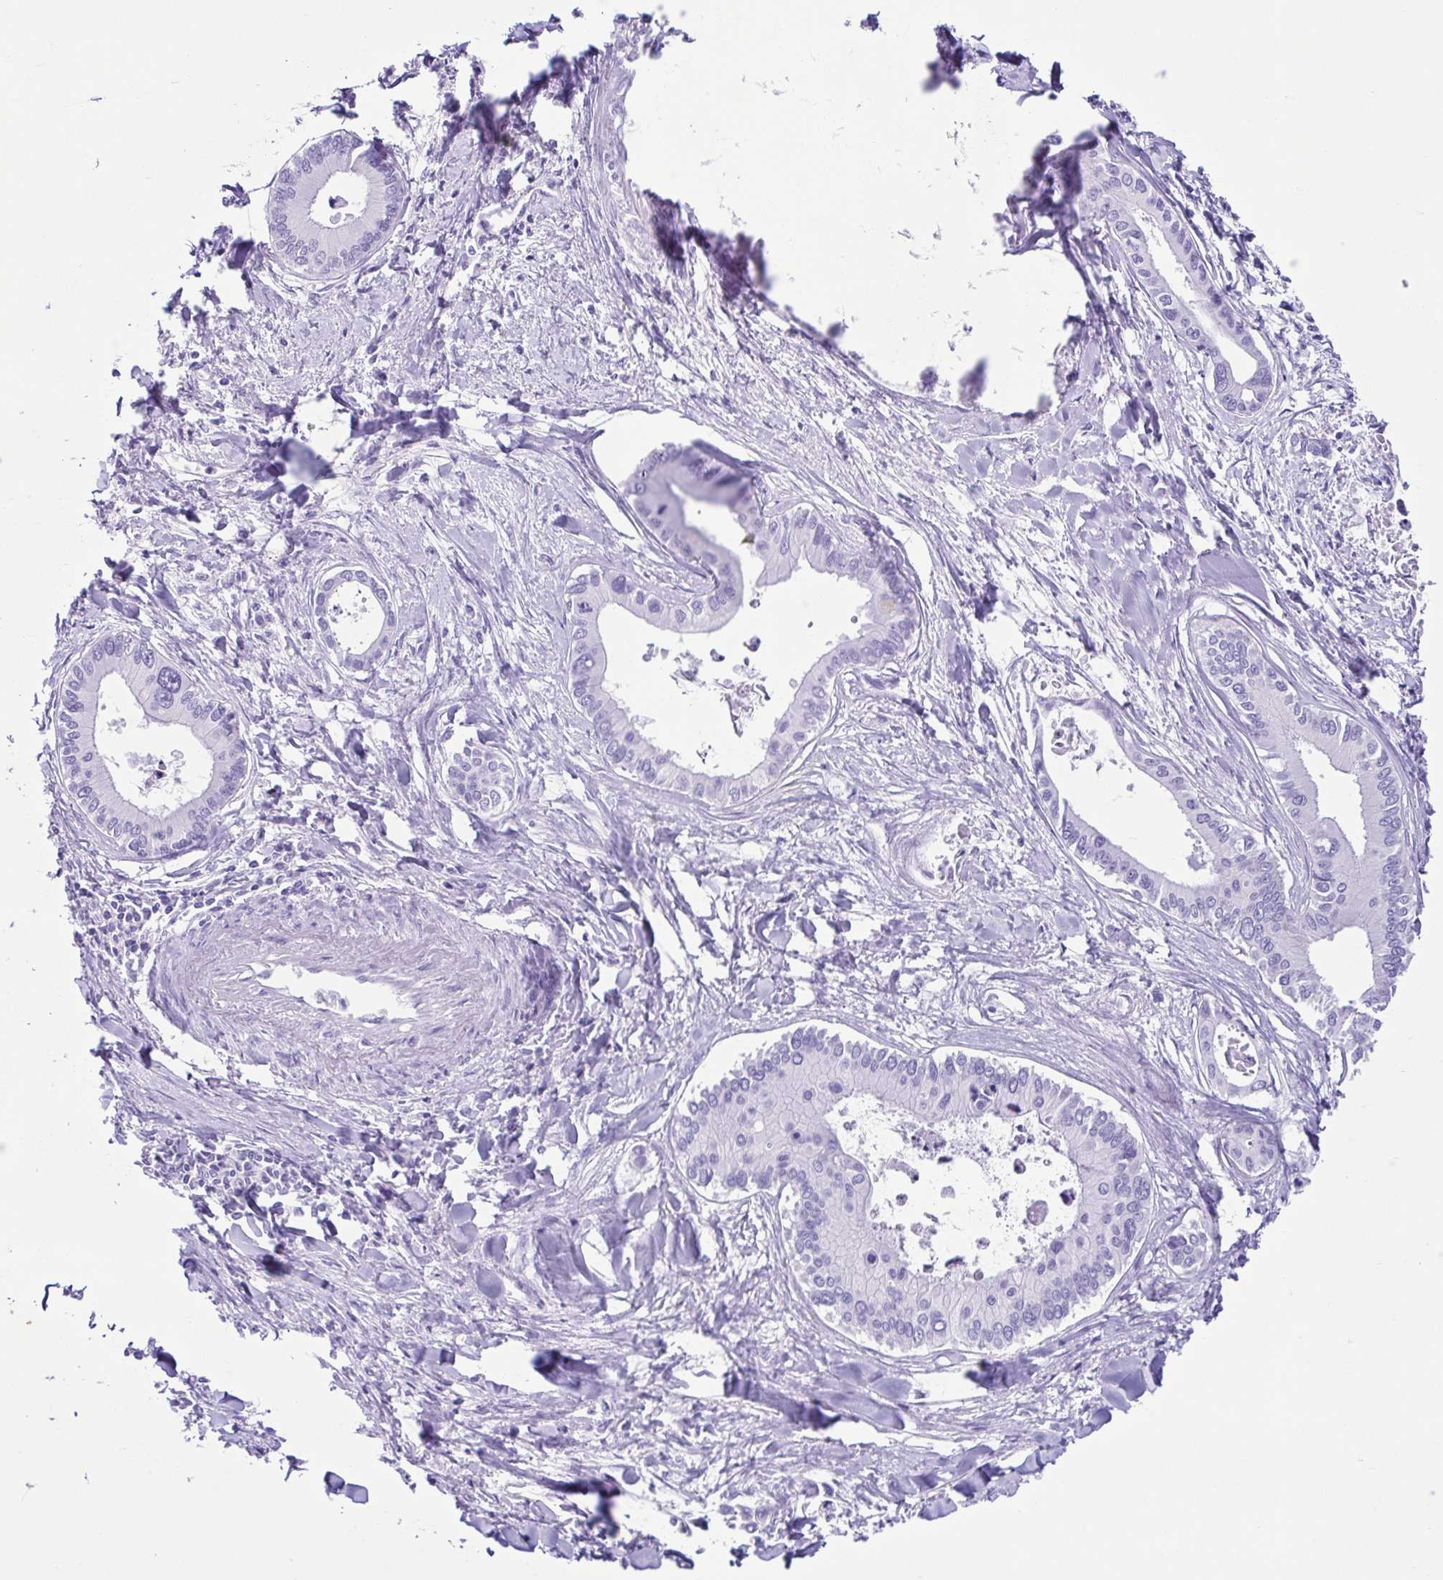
{"staining": {"intensity": "negative", "quantity": "none", "location": "none"}, "tissue": "liver cancer", "cell_type": "Tumor cells", "image_type": "cancer", "snomed": [{"axis": "morphology", "description": "Cholangiocarcinoma"}, {"axis": "topography", "description": "Liver"}], "caption": "This histopathology image is of liver cholangiocarcinoma stained with immunohistochemistry to label a protein in brown with the nuclei are counter-stained blue. There is no expression in tumor cells.", "gene": "ACTRT3", "patient": {"sex": "male", "age": 66}}